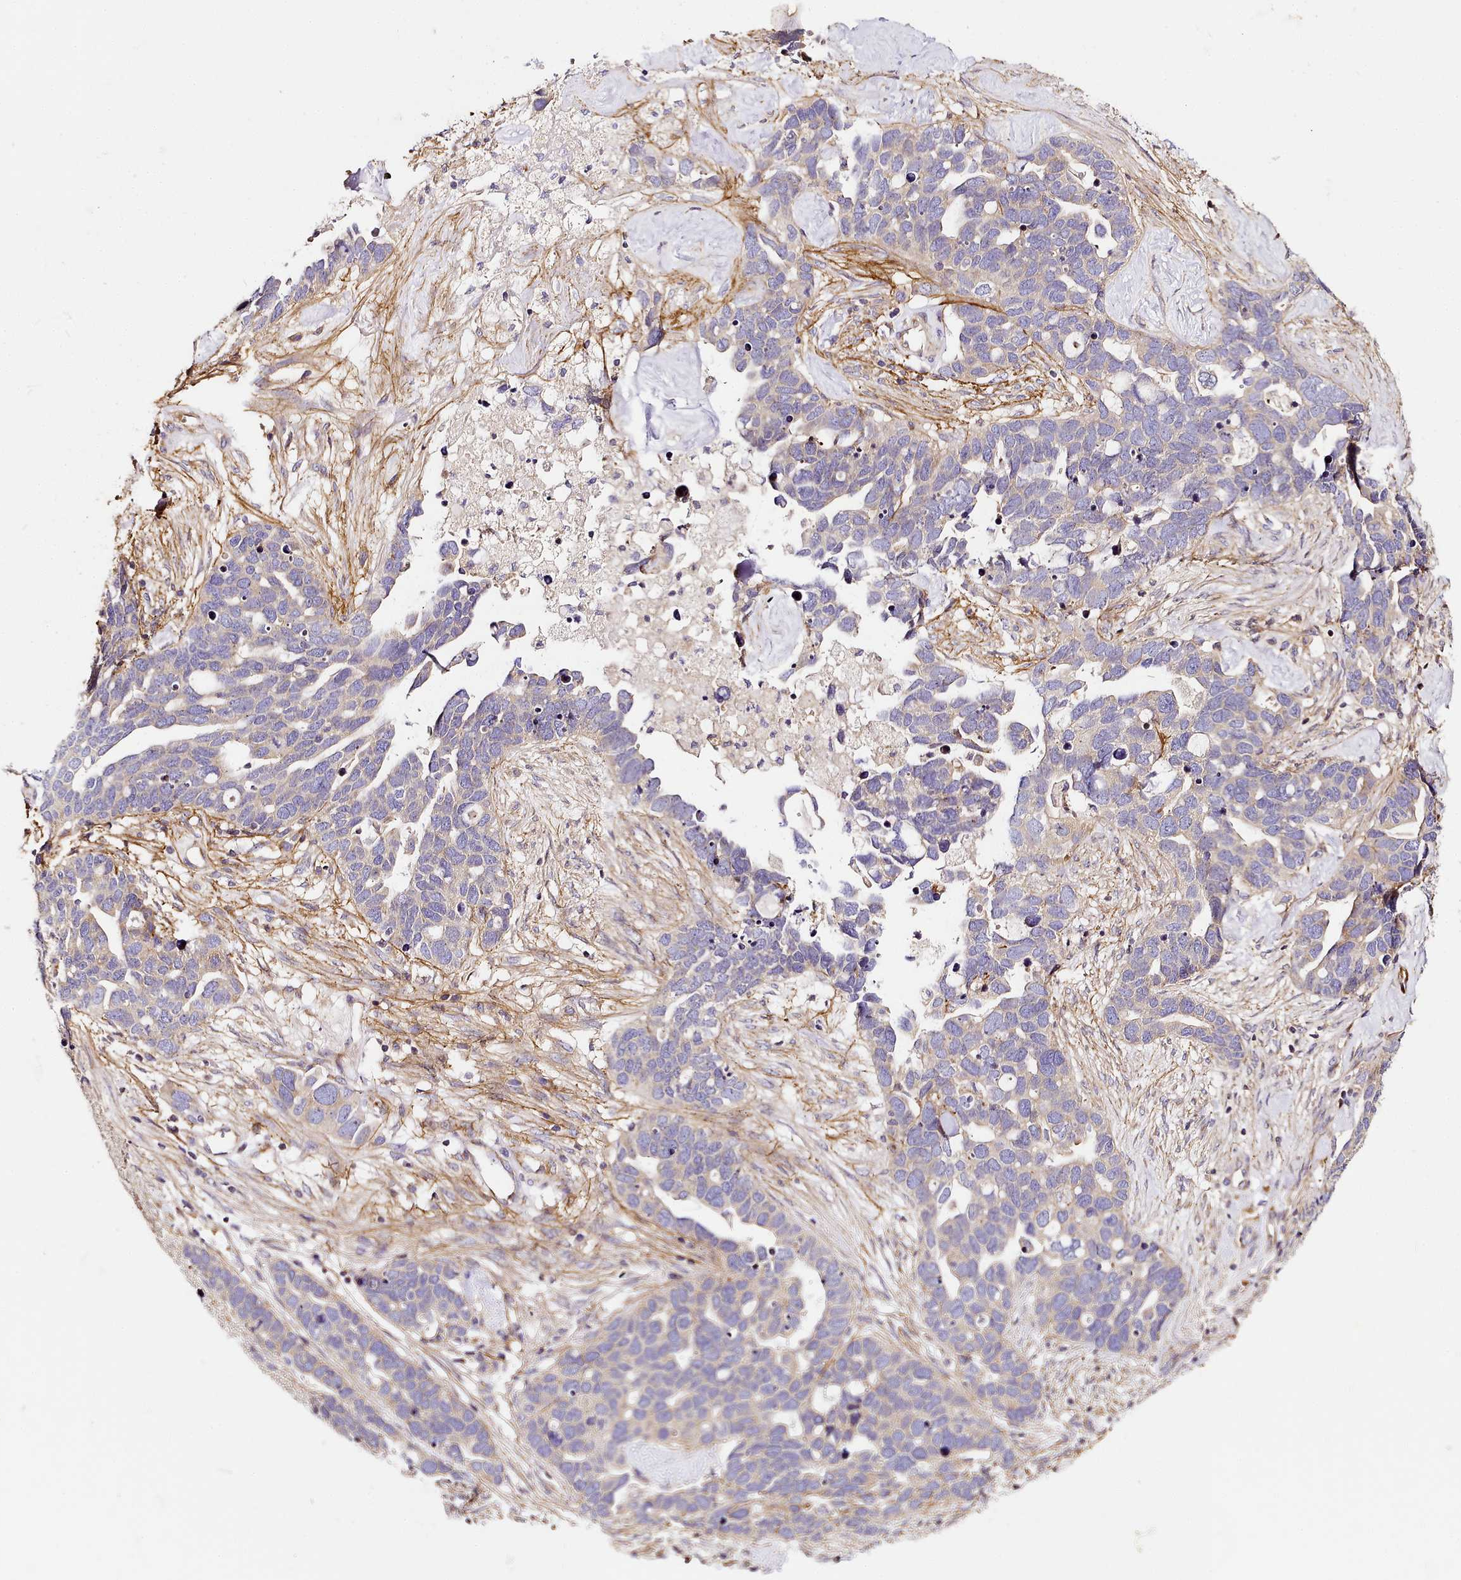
{"staining": {"intensity": "negative", "quantity": "none", "location": "none"}, "tissue": "ovarian cancer", "cell_type": "Tumor cells", "image_type": "cancer", "snomed": [{"axis": "morphology", "description": "Cystadenocarcinoma, serous, NOS"}, {"axis": "topography", "description": "Ovary"}], "caption": "Ovarian cancer (serous cystadenocarcinoma) stained for a protein using immunohistochemistry exhibits no staining tumor cells.", "gene": "NBPF1", "patient": {"sex": "female", "age": 54}}